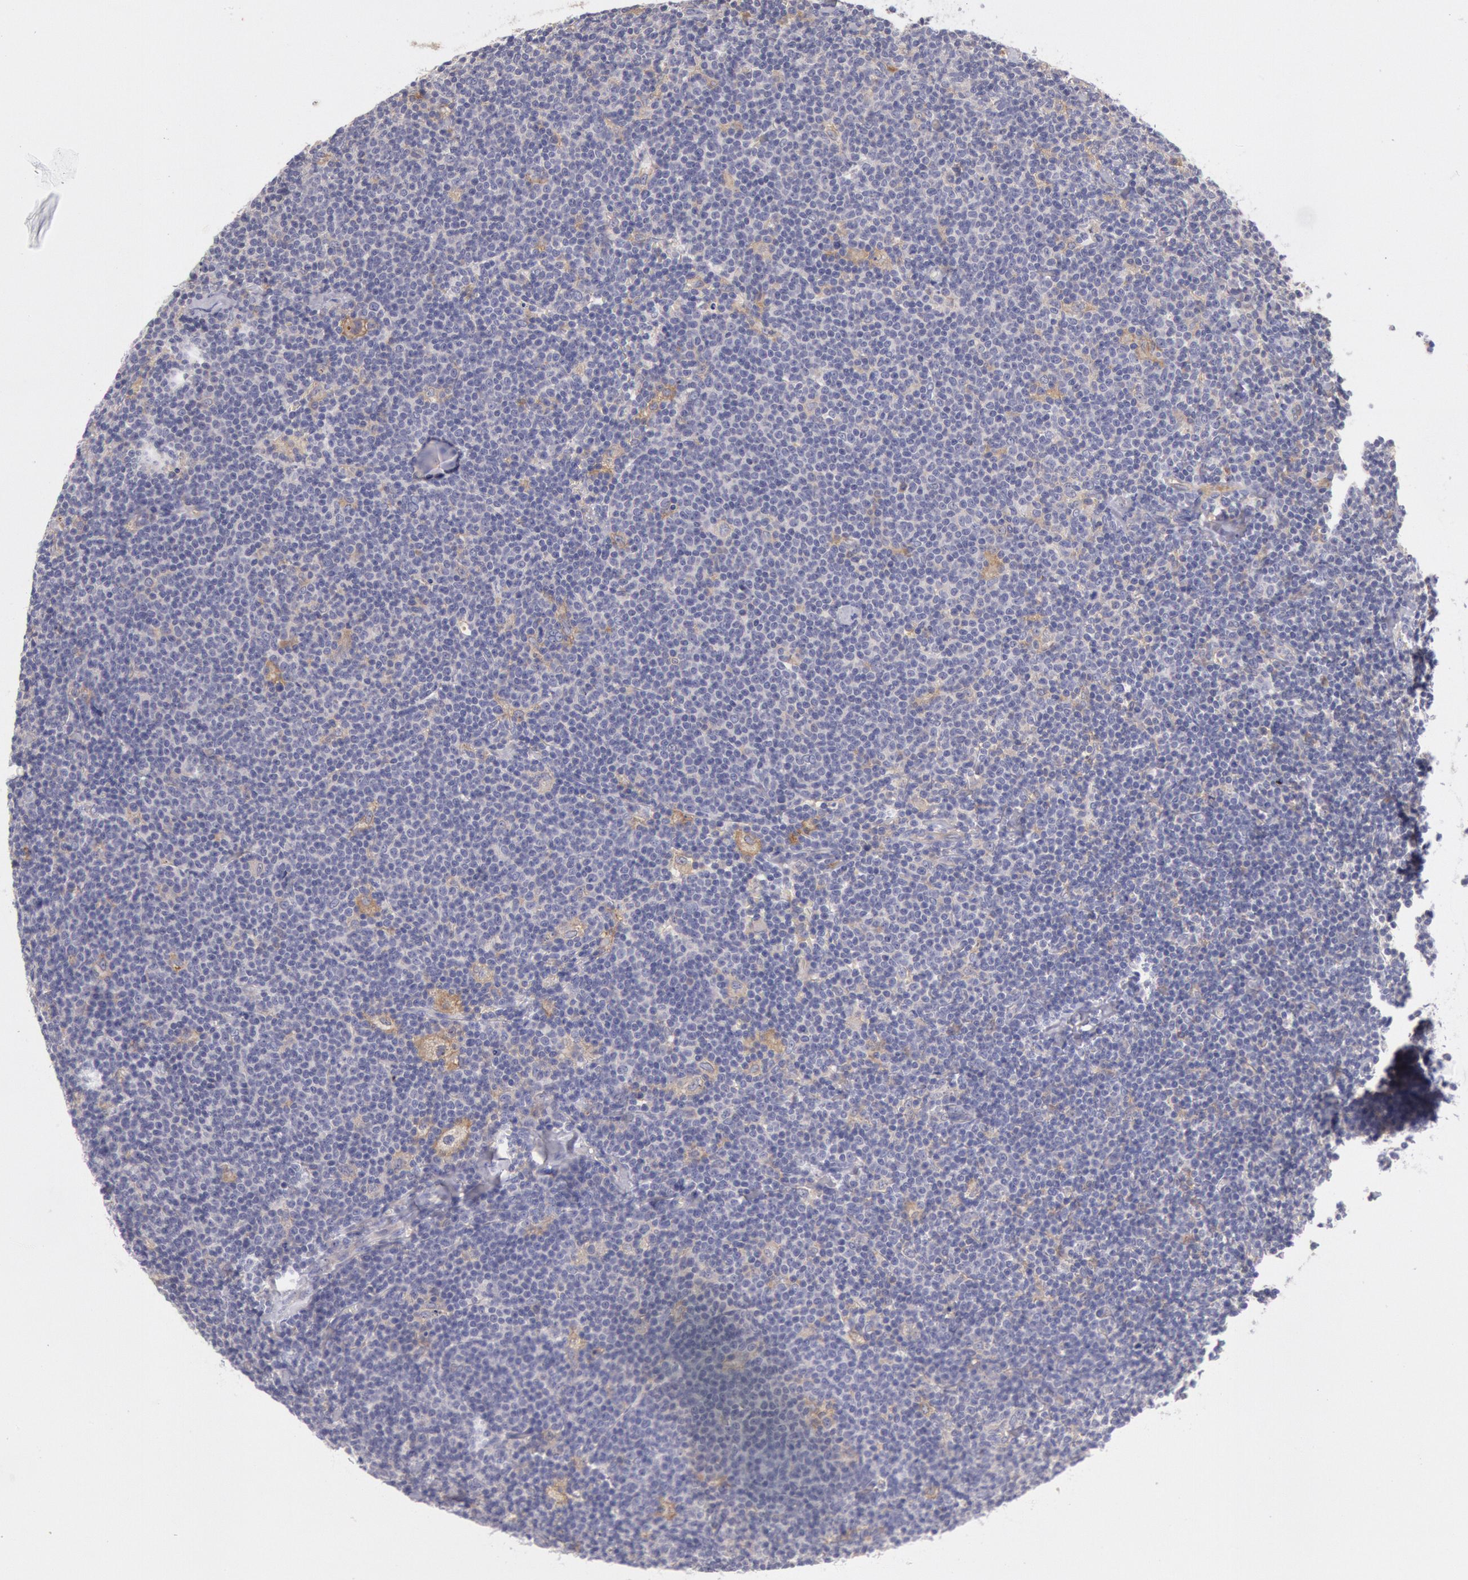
{"staining": {"intensity": "weak", "quantity": "<25%", "location": "cytoplasmic/membranous"}, "tissue": "lymphoma", "cell_type": "Tumor cells", "image_type": "cancer", "snomed": [{"axis": "morphology", "description": "Malignant lymphoma, non-Hodgkin's type, Low grade"}, {"axis": "topography", "description": "Lymph node"}], "caption": "Tumor cells show no significant protein positivity in low-grade malignant lymphoma, non-Hodgkin's type.", "gene": "MYO5A", "patient": {"sex": "male", "age": 65}}